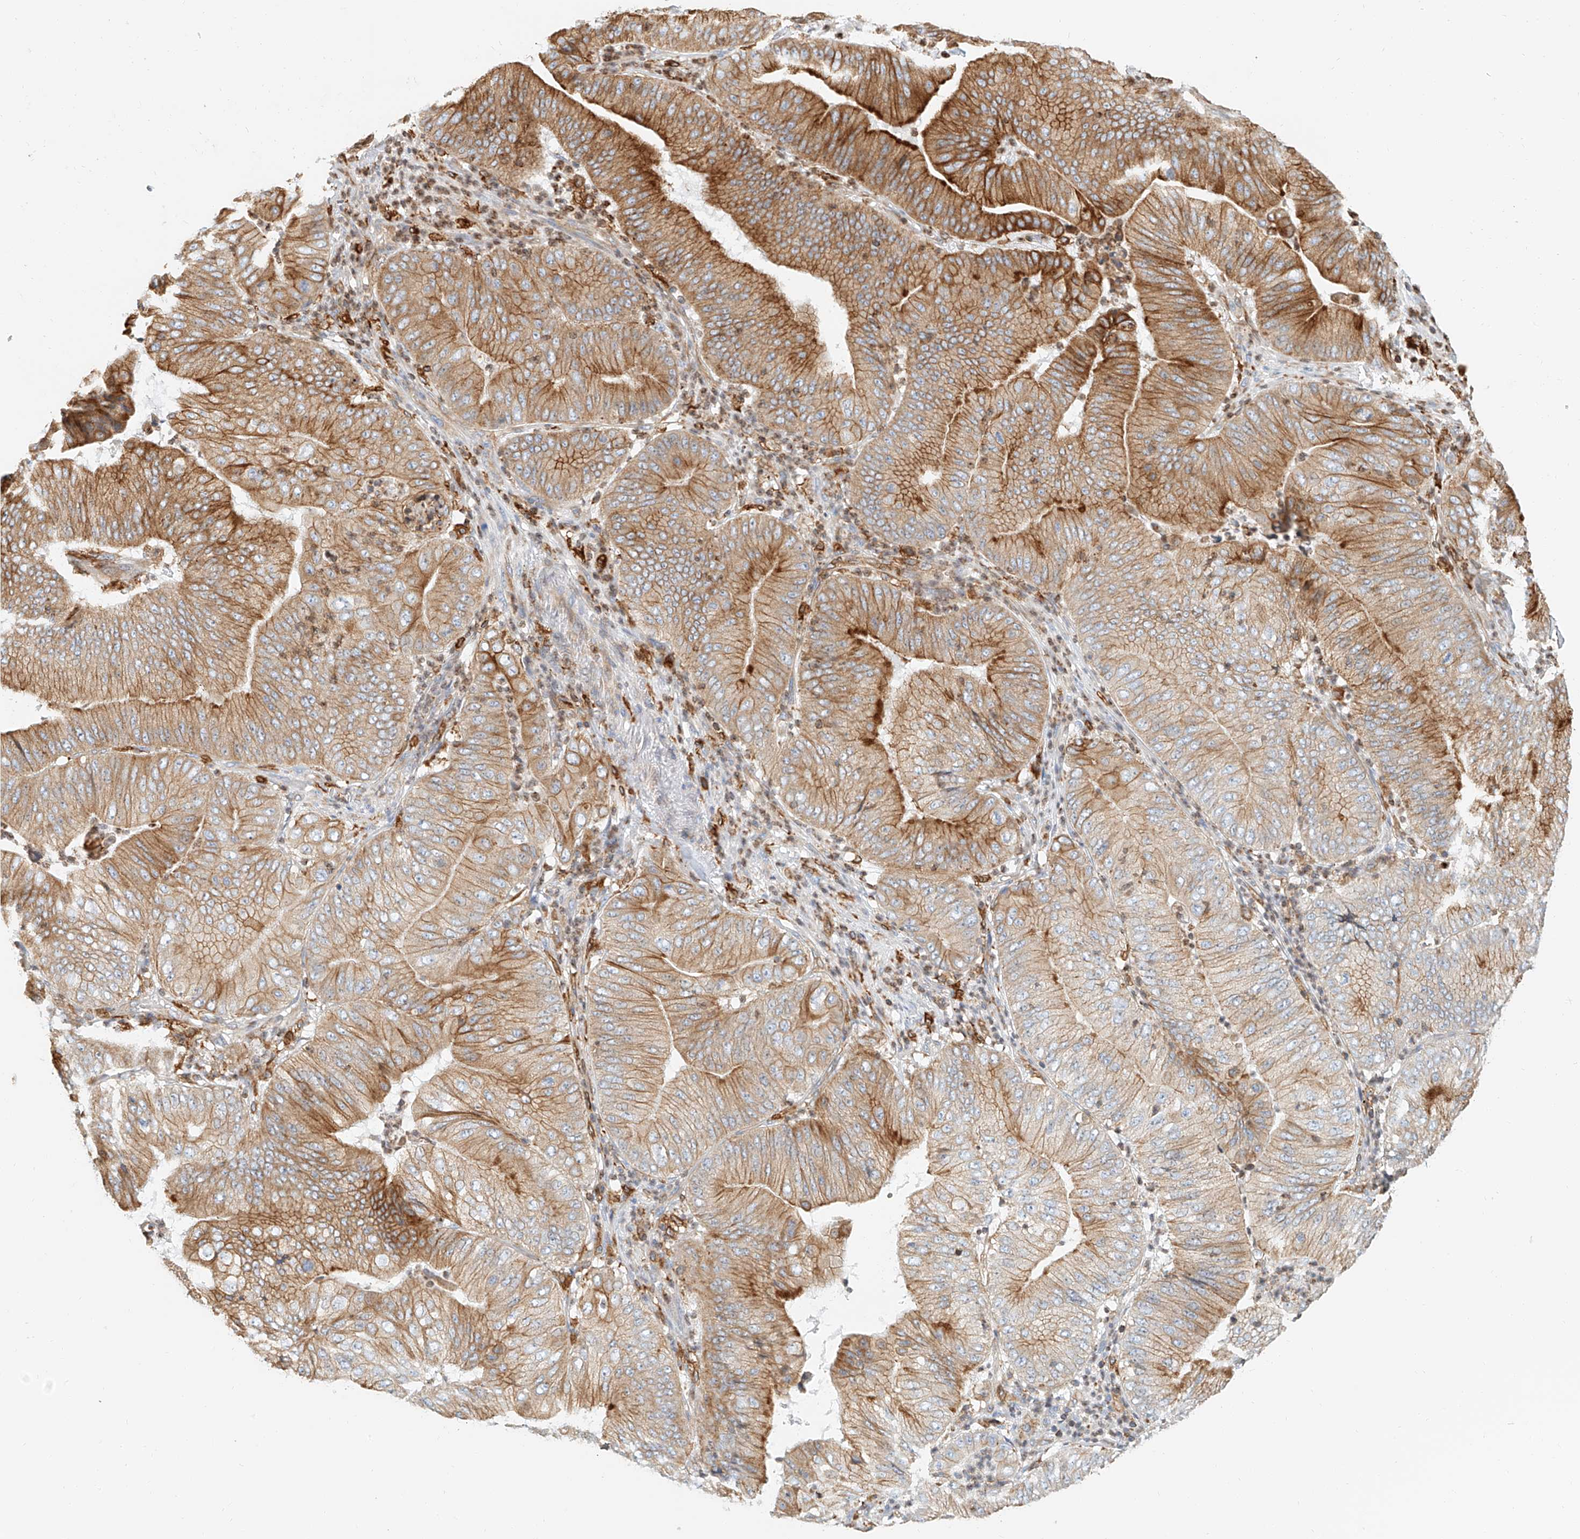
{"staining": {"intensity": "moderate", "quantity": ">75%", "location": "cytoplasmic/membranous"}, "tissue": "pancreatic cancer", "cell_type": "Tumor cells", "image_type": "cancer", "snomed": [{"axis": "morphology", "description": "Adenocarcinoma, NOS"}, {"axis": "topography", "description": "Pancreas"}], "caption": "This is an image of immunohistochemistry (IHC) staining of pancreatic cancer (adenocarcinoma), which shows moderate staining in the cytoplasmic/membranous of tumor cells.", "gene": "DHRS7", "patient": {"sex": "female", "age": 77}}